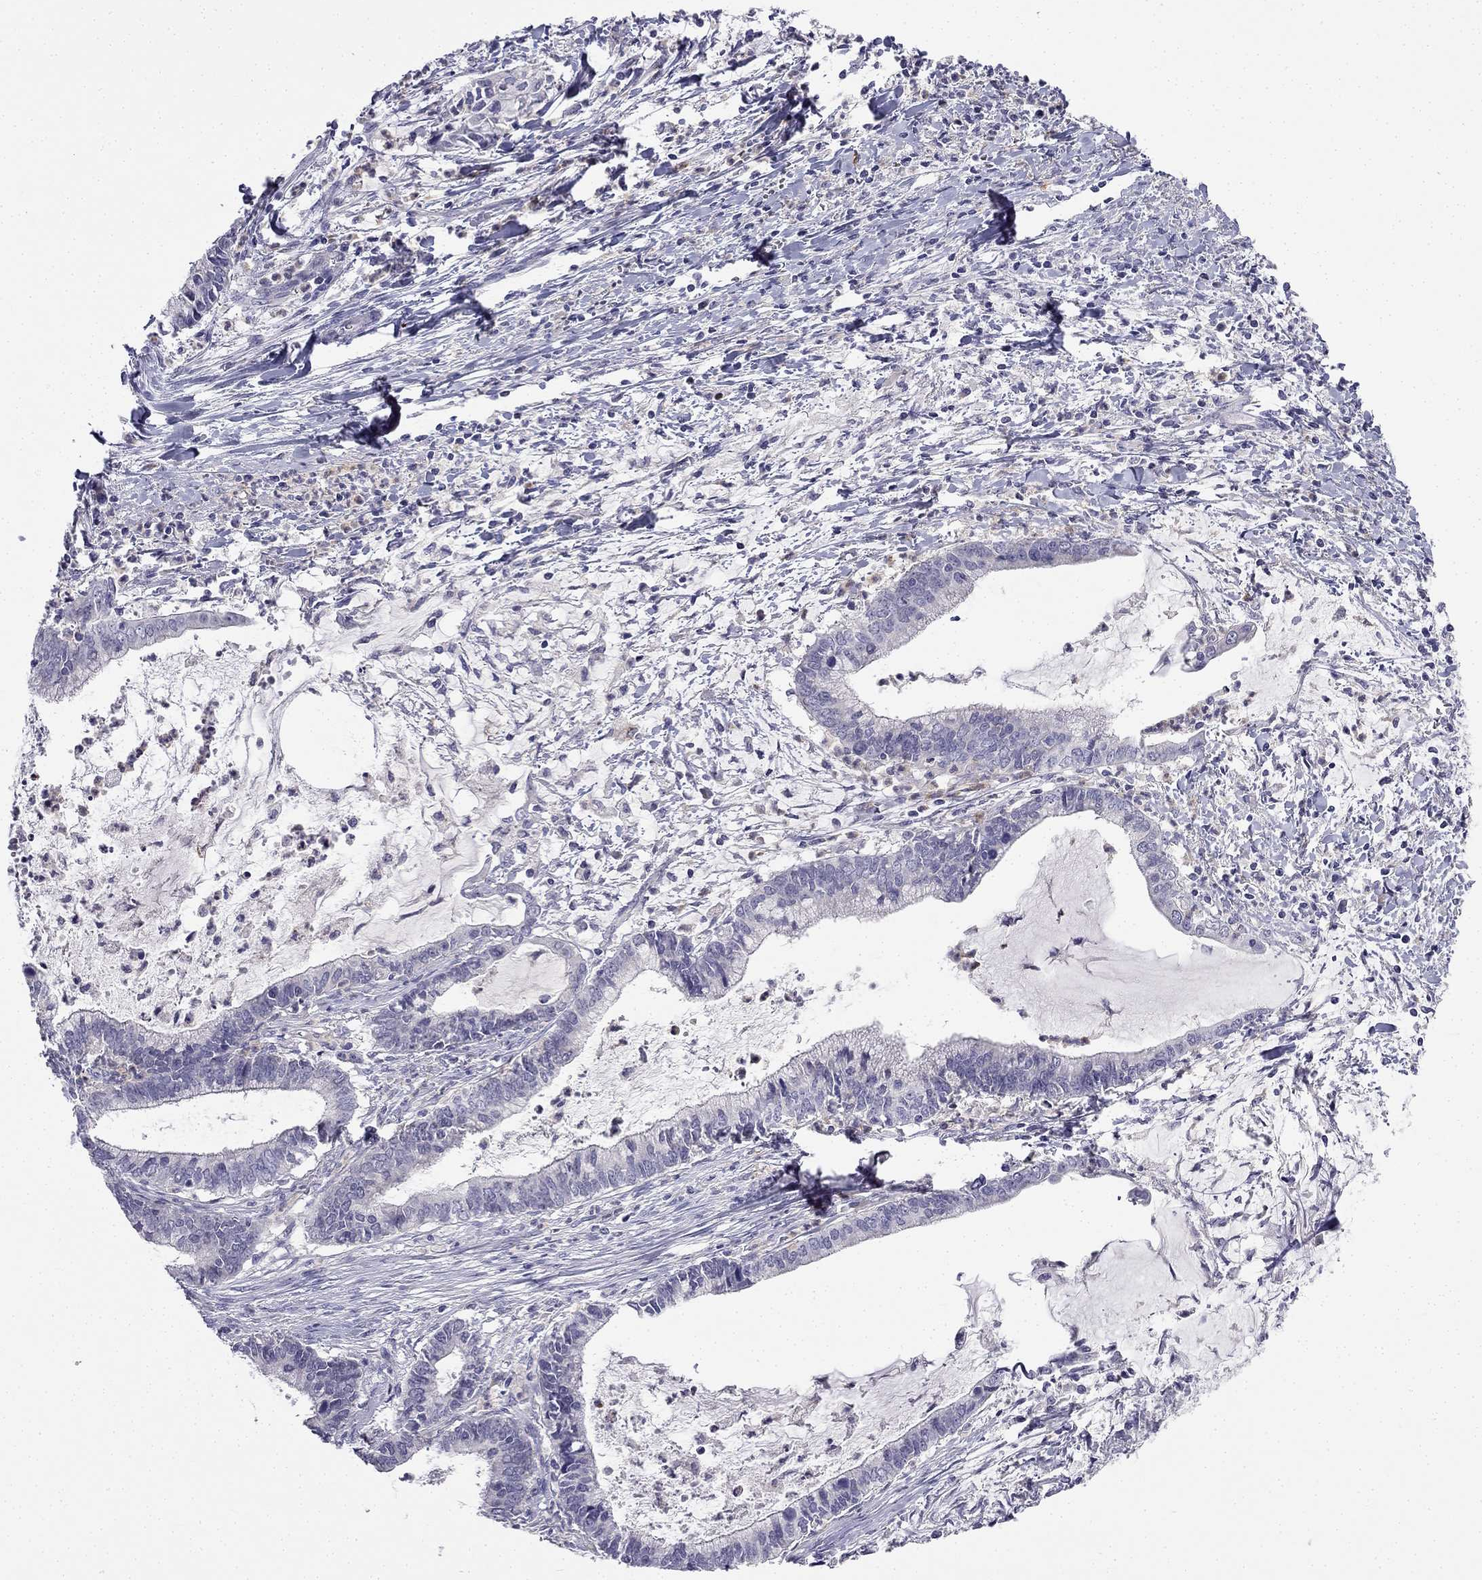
{"staining": {"intensity": "negative", "quantity": "none", "location": "none"}, "tissue": "cervical cancer", "cell_type": "Tumor cells", "image_type": "cancer", "snomed": [{"axis": "morphology", "description": "Adenocarcinoma, NOS"}, {"axis": "topography", "description": "Cervix"}], "caption": "Adenocarcinoma (cervical) was stained to show a protein in brown. There is no significant positivity in tumor cells. (Stains: DAB IHC with hematoxylin counter stain, Microscopy: brightfield microscopy at high magnification).", "gene": "C16orf89", "patient": {"sex": "female", "age": 42}}